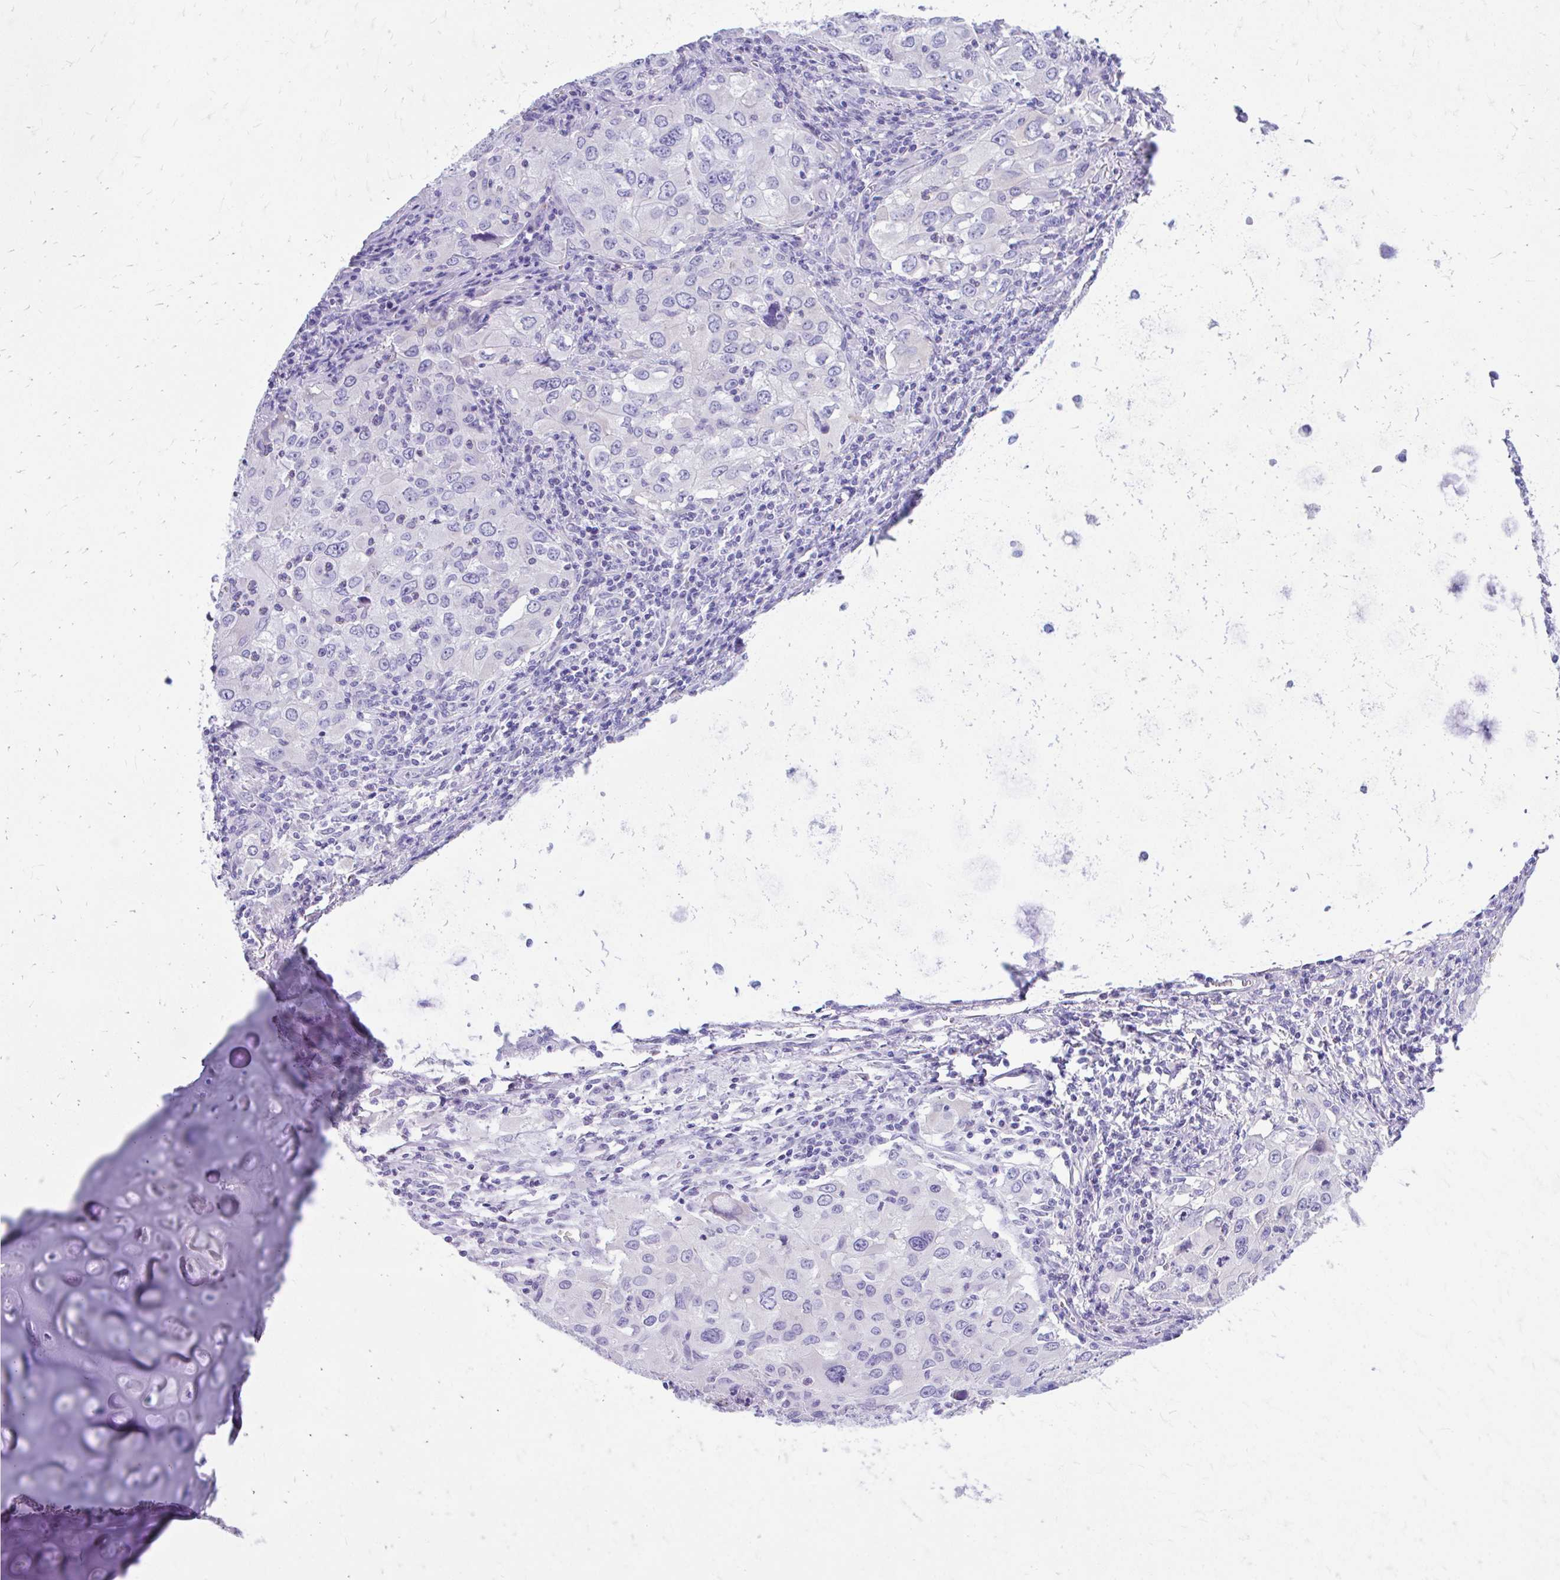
{"staining": {"intensity": "negative", "quantity": "none", "location": "none"}, "tissue": "lung cancer", "cell_type": "Tumor cells", "image_type": "cancer", "snomed": [{"axis": "morphology", "description": "Adenocarcinoma, NOS"}, {"axis": "morphology", "description": "Adenocarcinoma, metastatic, NOS"}, {"axis": "topography", "description": "Lymph node"}, {"axis": "topography", "description": "Lung"}], "caption": "Tumor cells show no significant staining in lung adenocarcinoma. Brightfield microscopy of IHC stained with DAB (3,3'-diaminobenzidine) (brown) and hematoxylin (blue), captured at high magnification.", "gene": "KRIT1", "patient": {"sex": "female", "age": 42}}